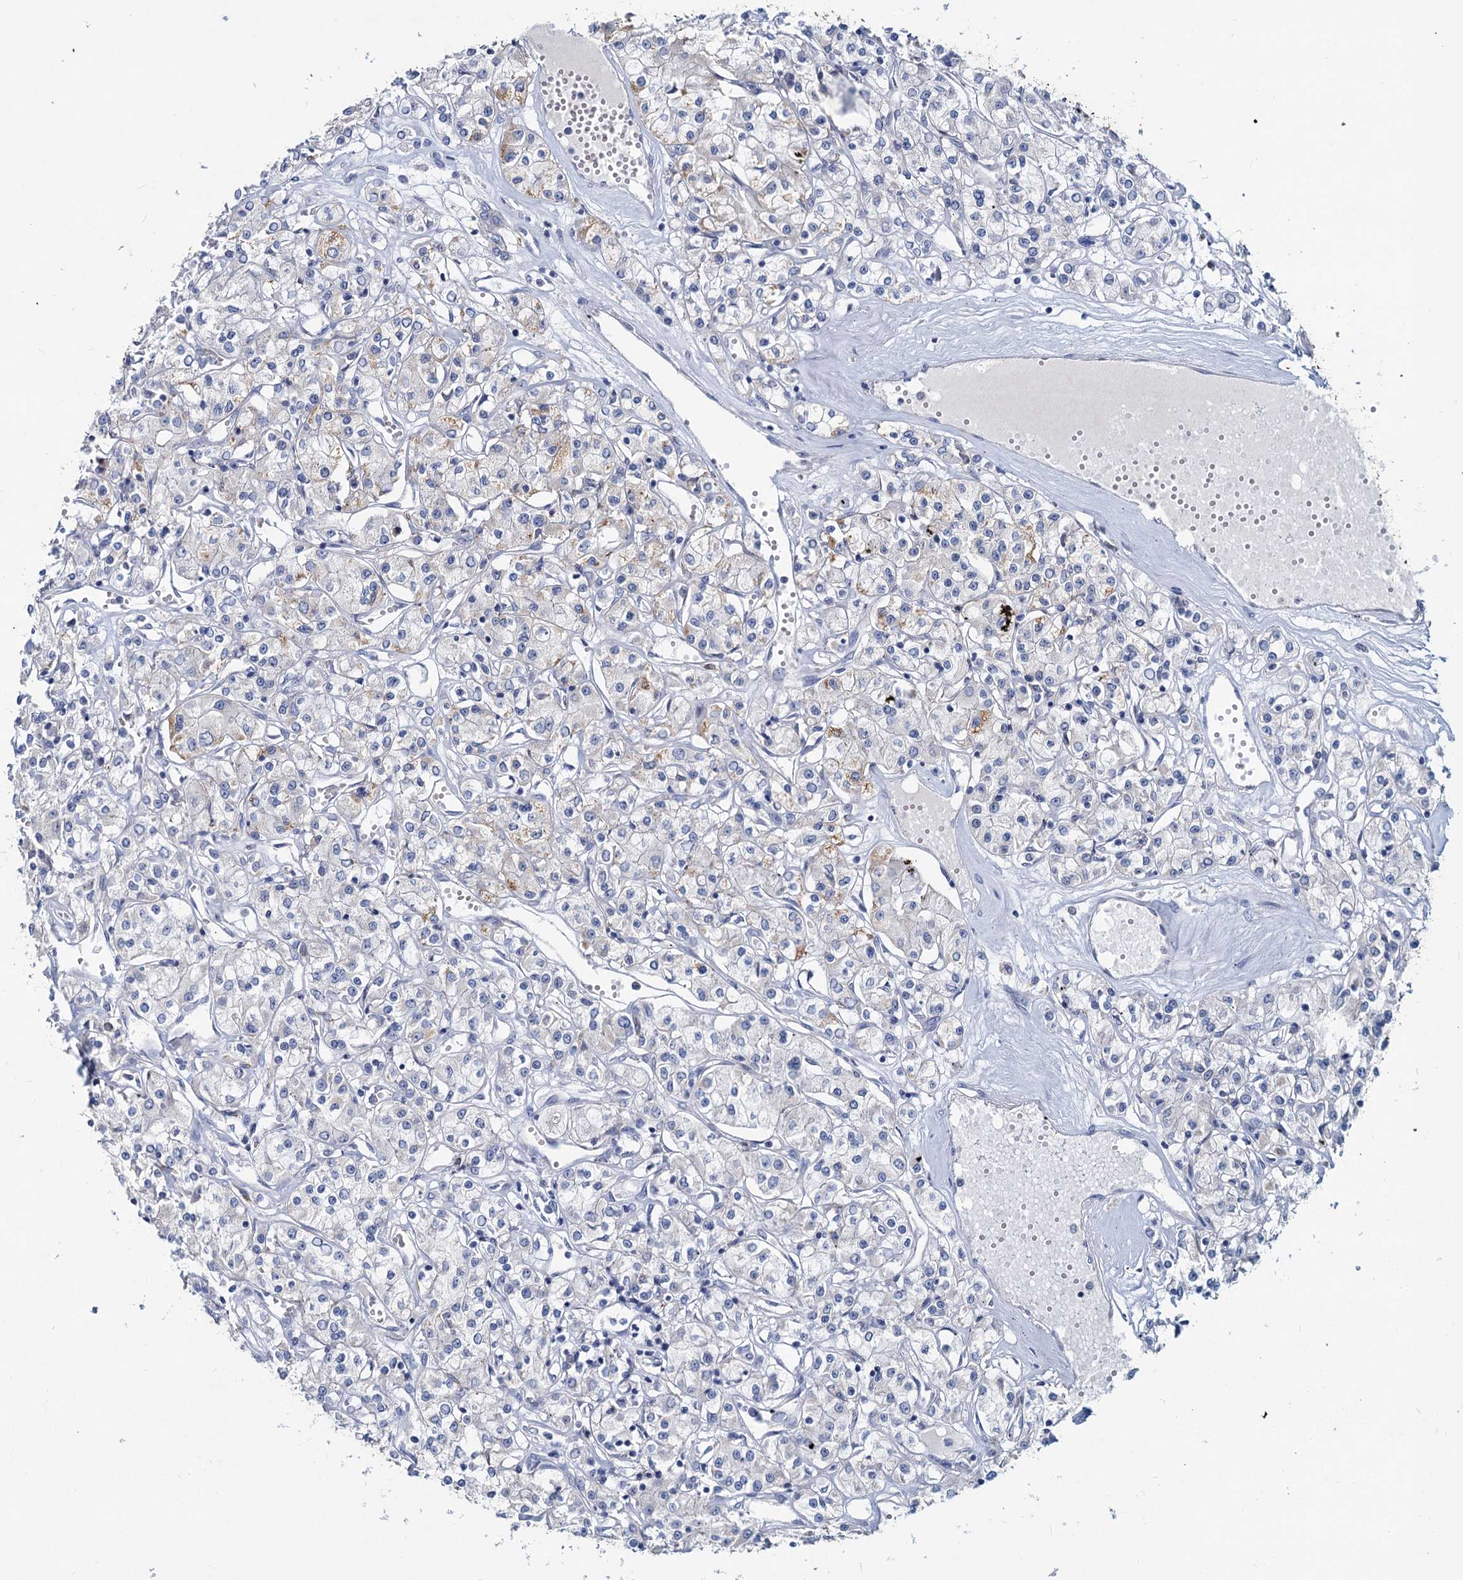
{"staining": {"intensity": "negative", "quantity": "none", "location": "none"}, "tissue": "renal cancer", "cell_type": "Tumor cells", "image_type": "cancer", "snomed": [{"axis": "morphology", "description": "Adenocarcinoma, NOS"}, {"axis": "topography", "description": "Kidney"}], "caption": "Adenocarcinoma (renal) was stained to show a protein in brown. There is no significant positivity in tumor cells.", "gene": "TMX2", "patient": {"sex": "female", "age": 59}}